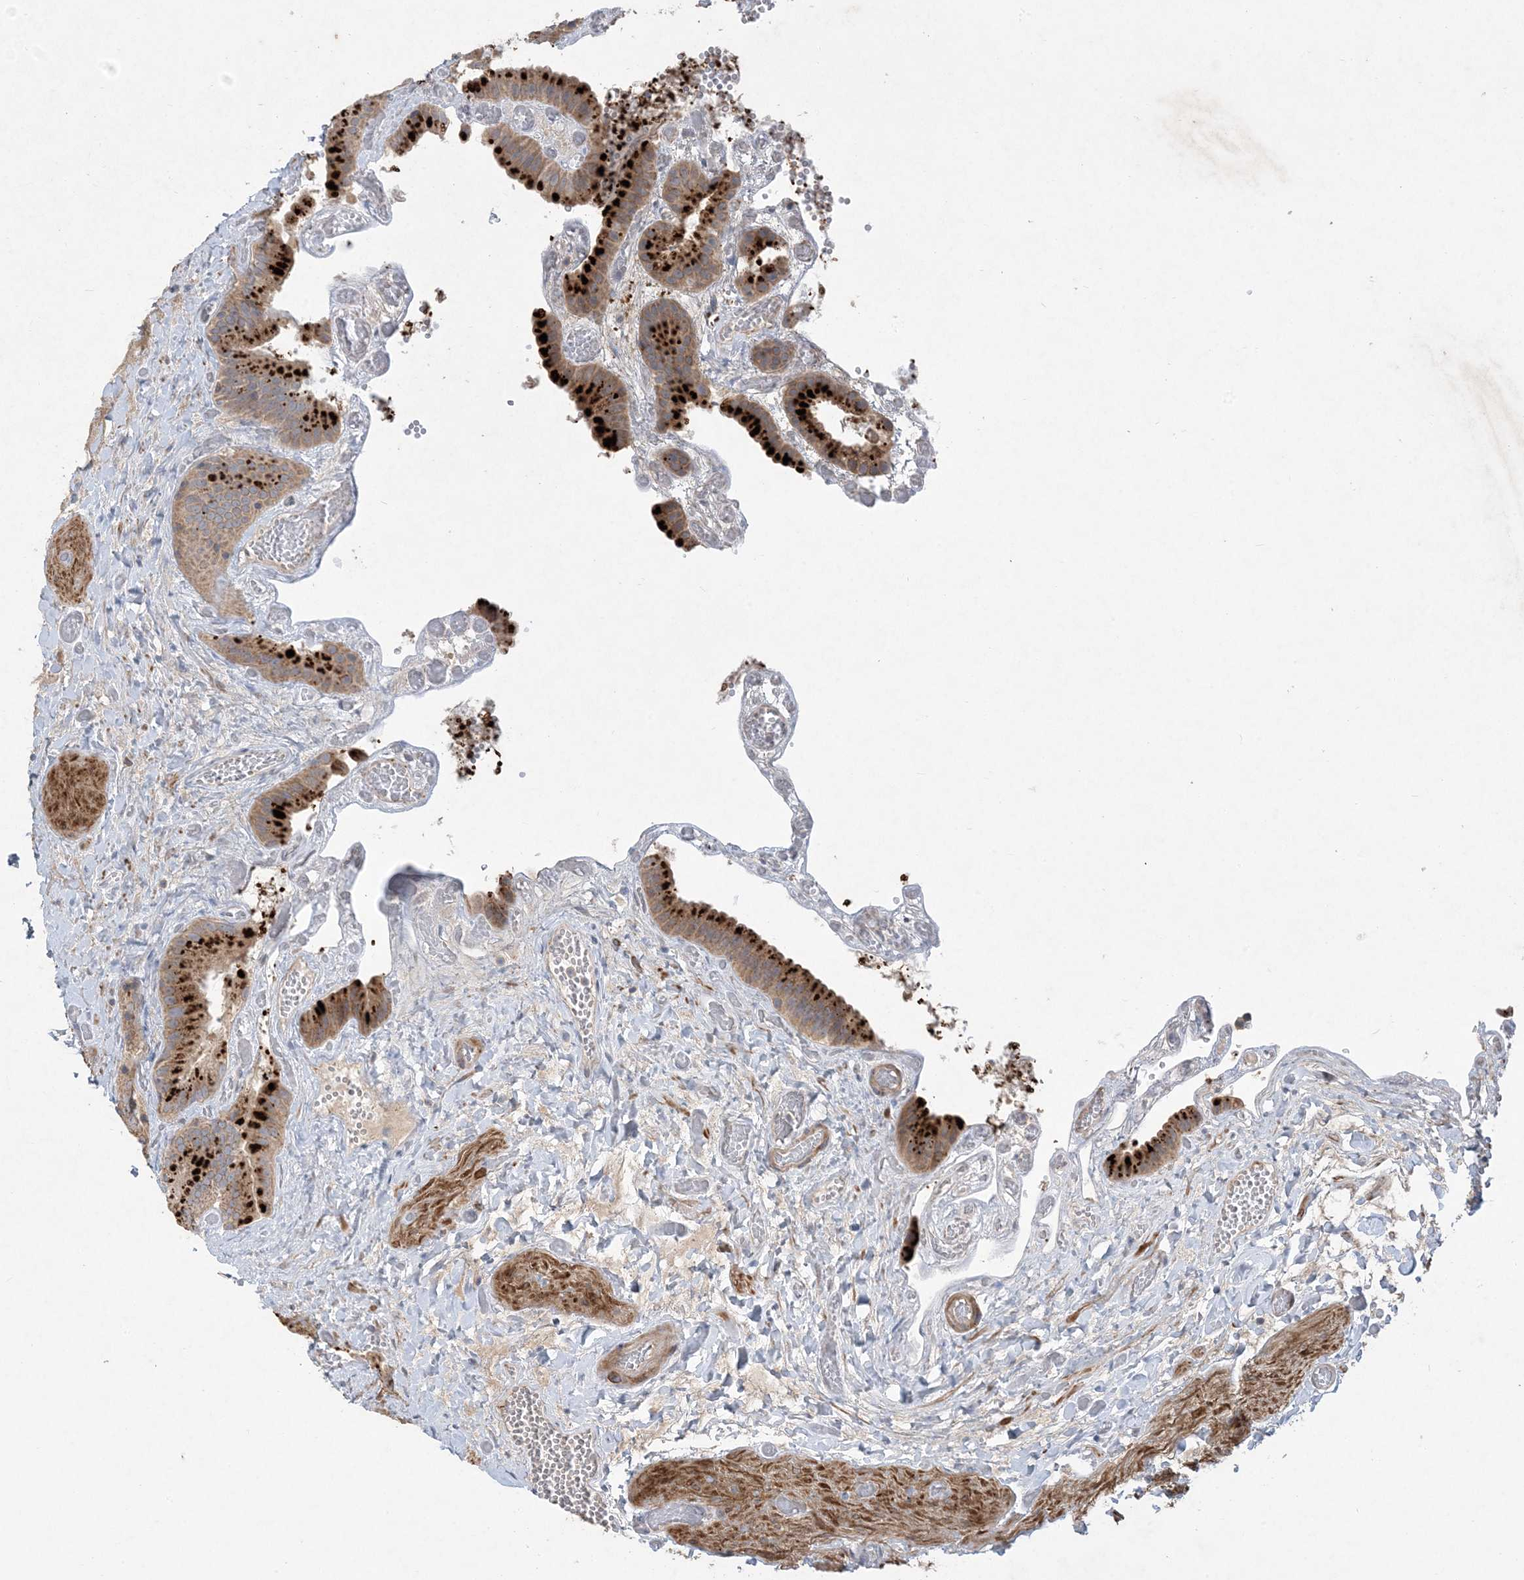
{"staining": {"intensity": "strong", "quantity": ">75%", "location": "cytoplasmic/membranous"}, "tissue": "gallbladder", "cell_type": "Glandular cells", "image_type": "normal", "snomed": [{"axis": "morphology", "description": "Normal tissue, NOS"}, {"axis": "topography", "description": "Gallbladder"}], "caption": "Strong cytoplasmic/membranous expression is identified in about >75% of glandular cells in normal gallbladder.", "gene": "MASP2", "patient": {"sex": "female", "age": 64}}